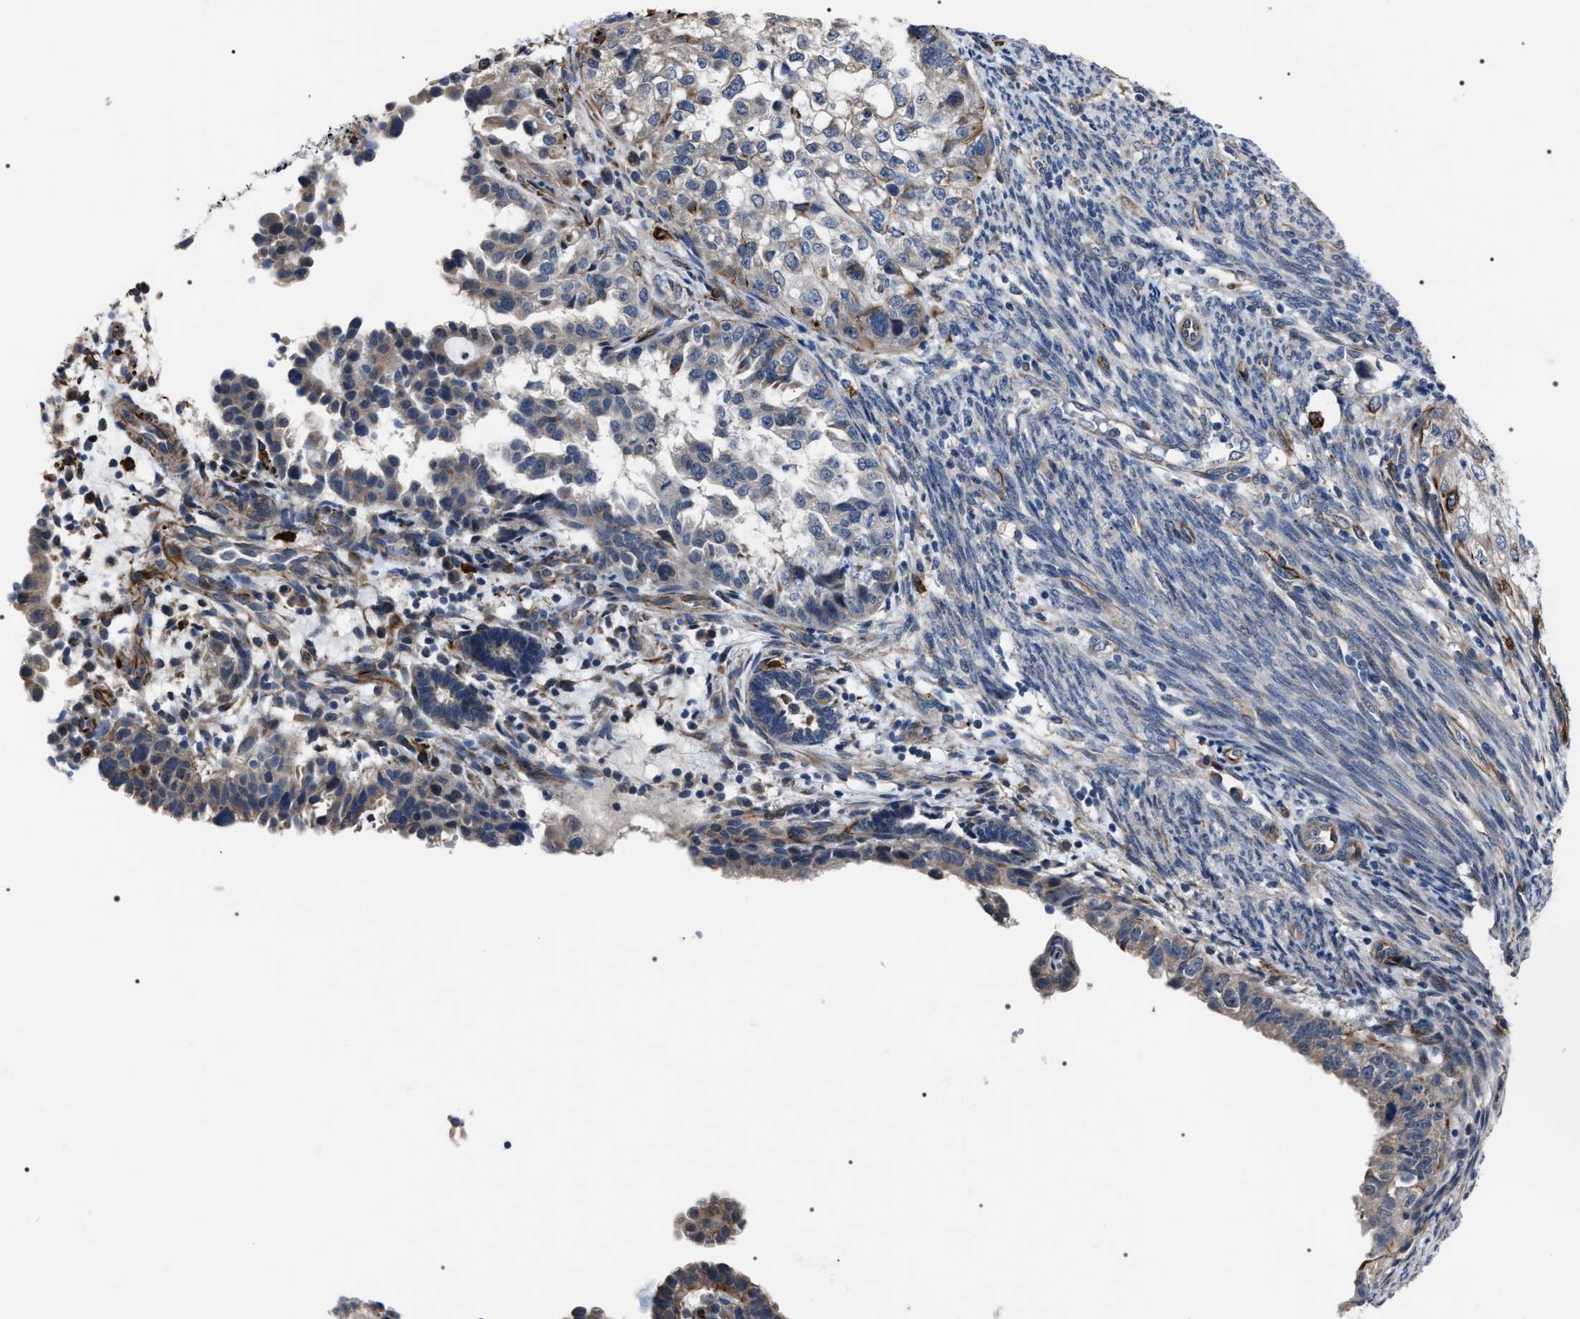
{"staining": {"intensity": "moderate", "quantity": "<25%", "location": "cytoplasmic/membranous"}, "tissue": "endometrial cancer", "cell_type": "Tumor cells", "image_type": "cancer", "snomed": [{"axis": "morphology", "description": "Adenocarcinoma, NOS"}, {"axis": "topography", "description": "Endometrium"}], "caption": "Immunohistochemistry (IHC) histopathology image of adenocarcinoma (endometrial) stained for a protein (brown), which reveals low levels of moderate cytoplasmic/membranous expression in about <25% of tumor cells.", "gene": "PKD1L1", "patient": {"sex": "female", "age": 85}}